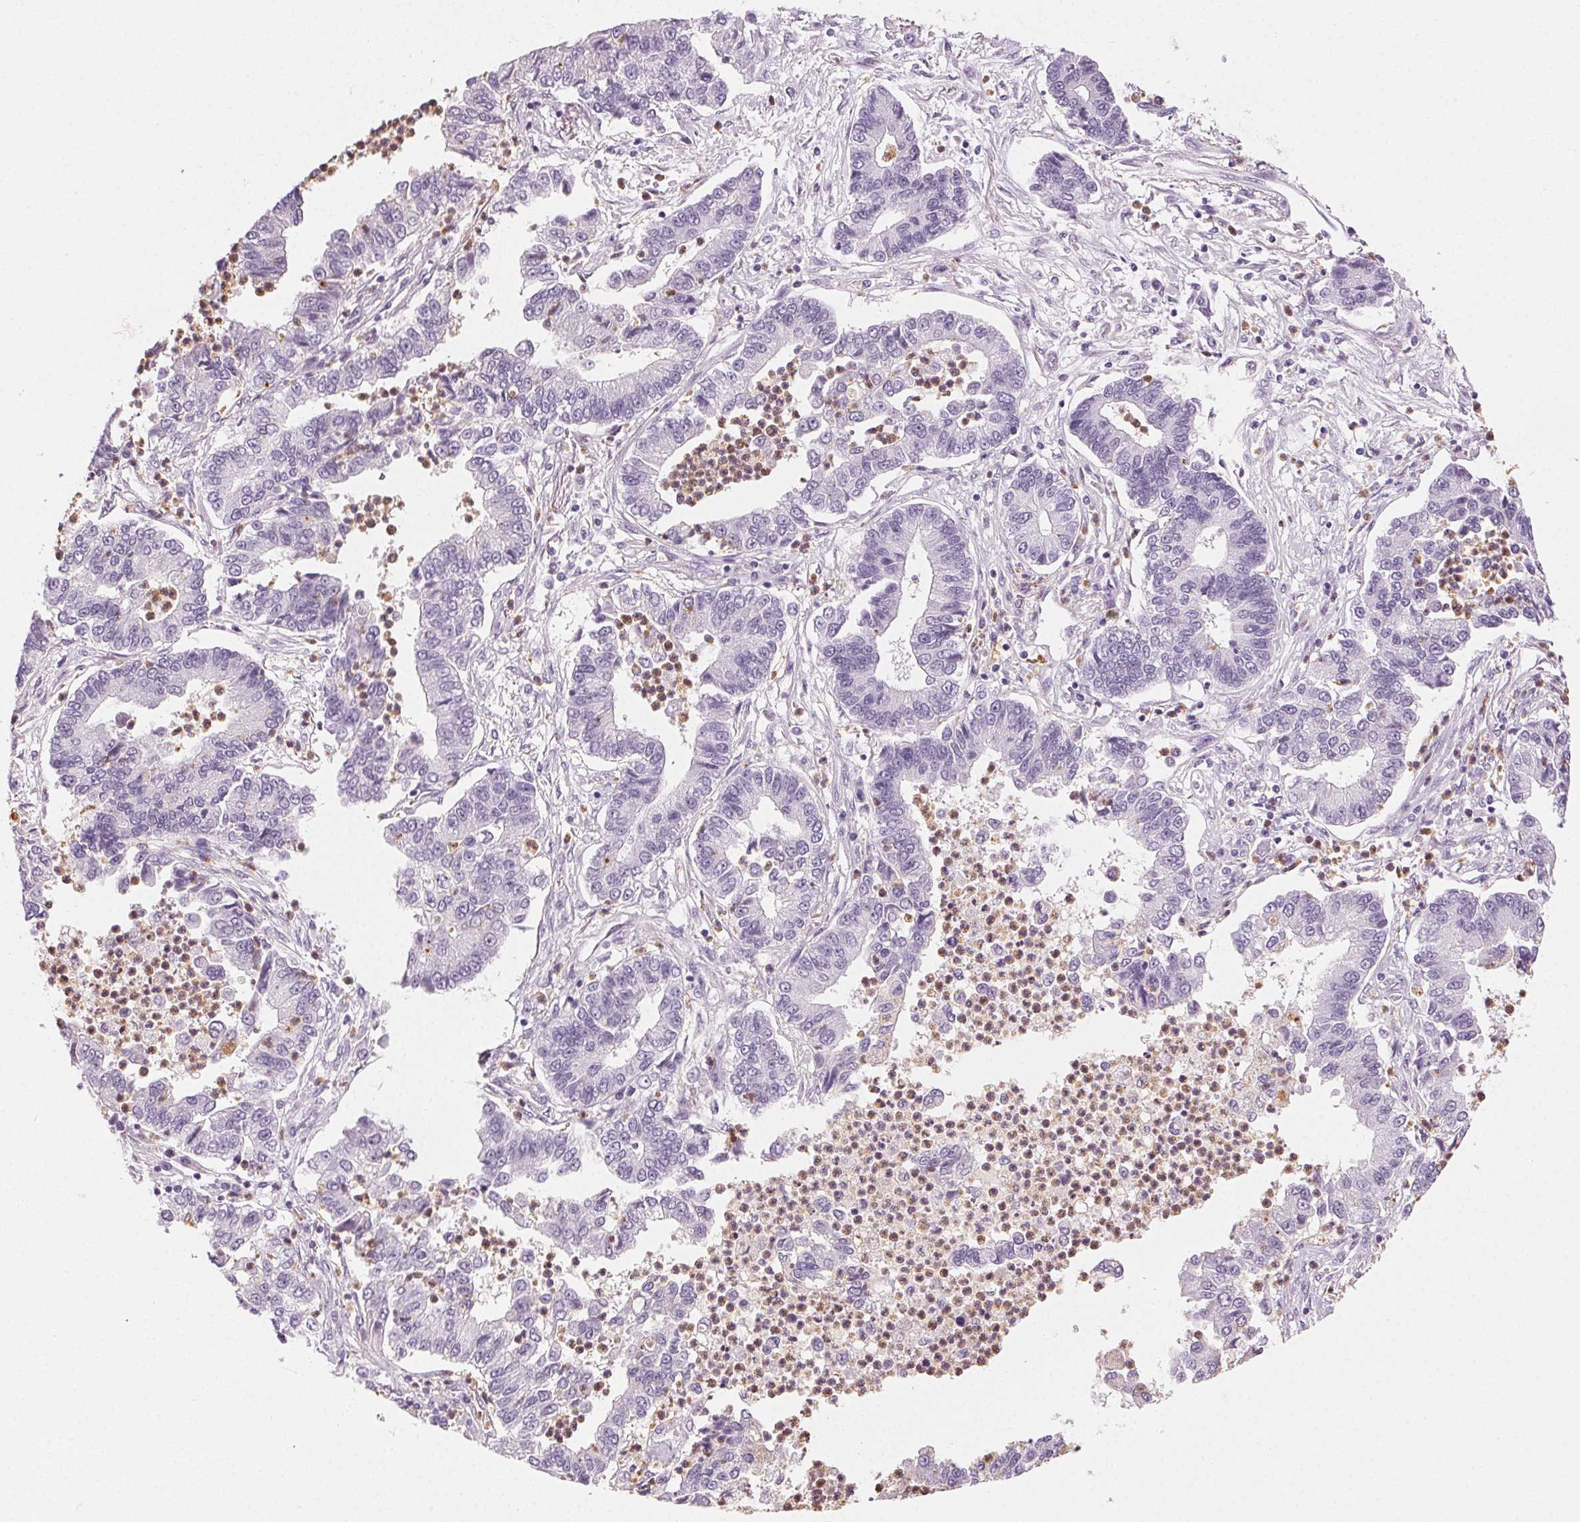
{"staining": {"intensity": "negative", "quantity": "none", "location": "none"}, "tissue": "lung cancer", "cell_type": "Tumor cells", "image_type": "cancer", "snomed": [{"axis": "morphology", "description": "Adenocarcinoma, NOS"}, {"axis": "topography", "description": "Lung"}], "caption": "A histopathology image of lung cancer stained for a protein reveals no brown staining in tumor cells.", "gene": "MPO", "patient": {"sex": "female", "age": 57}}